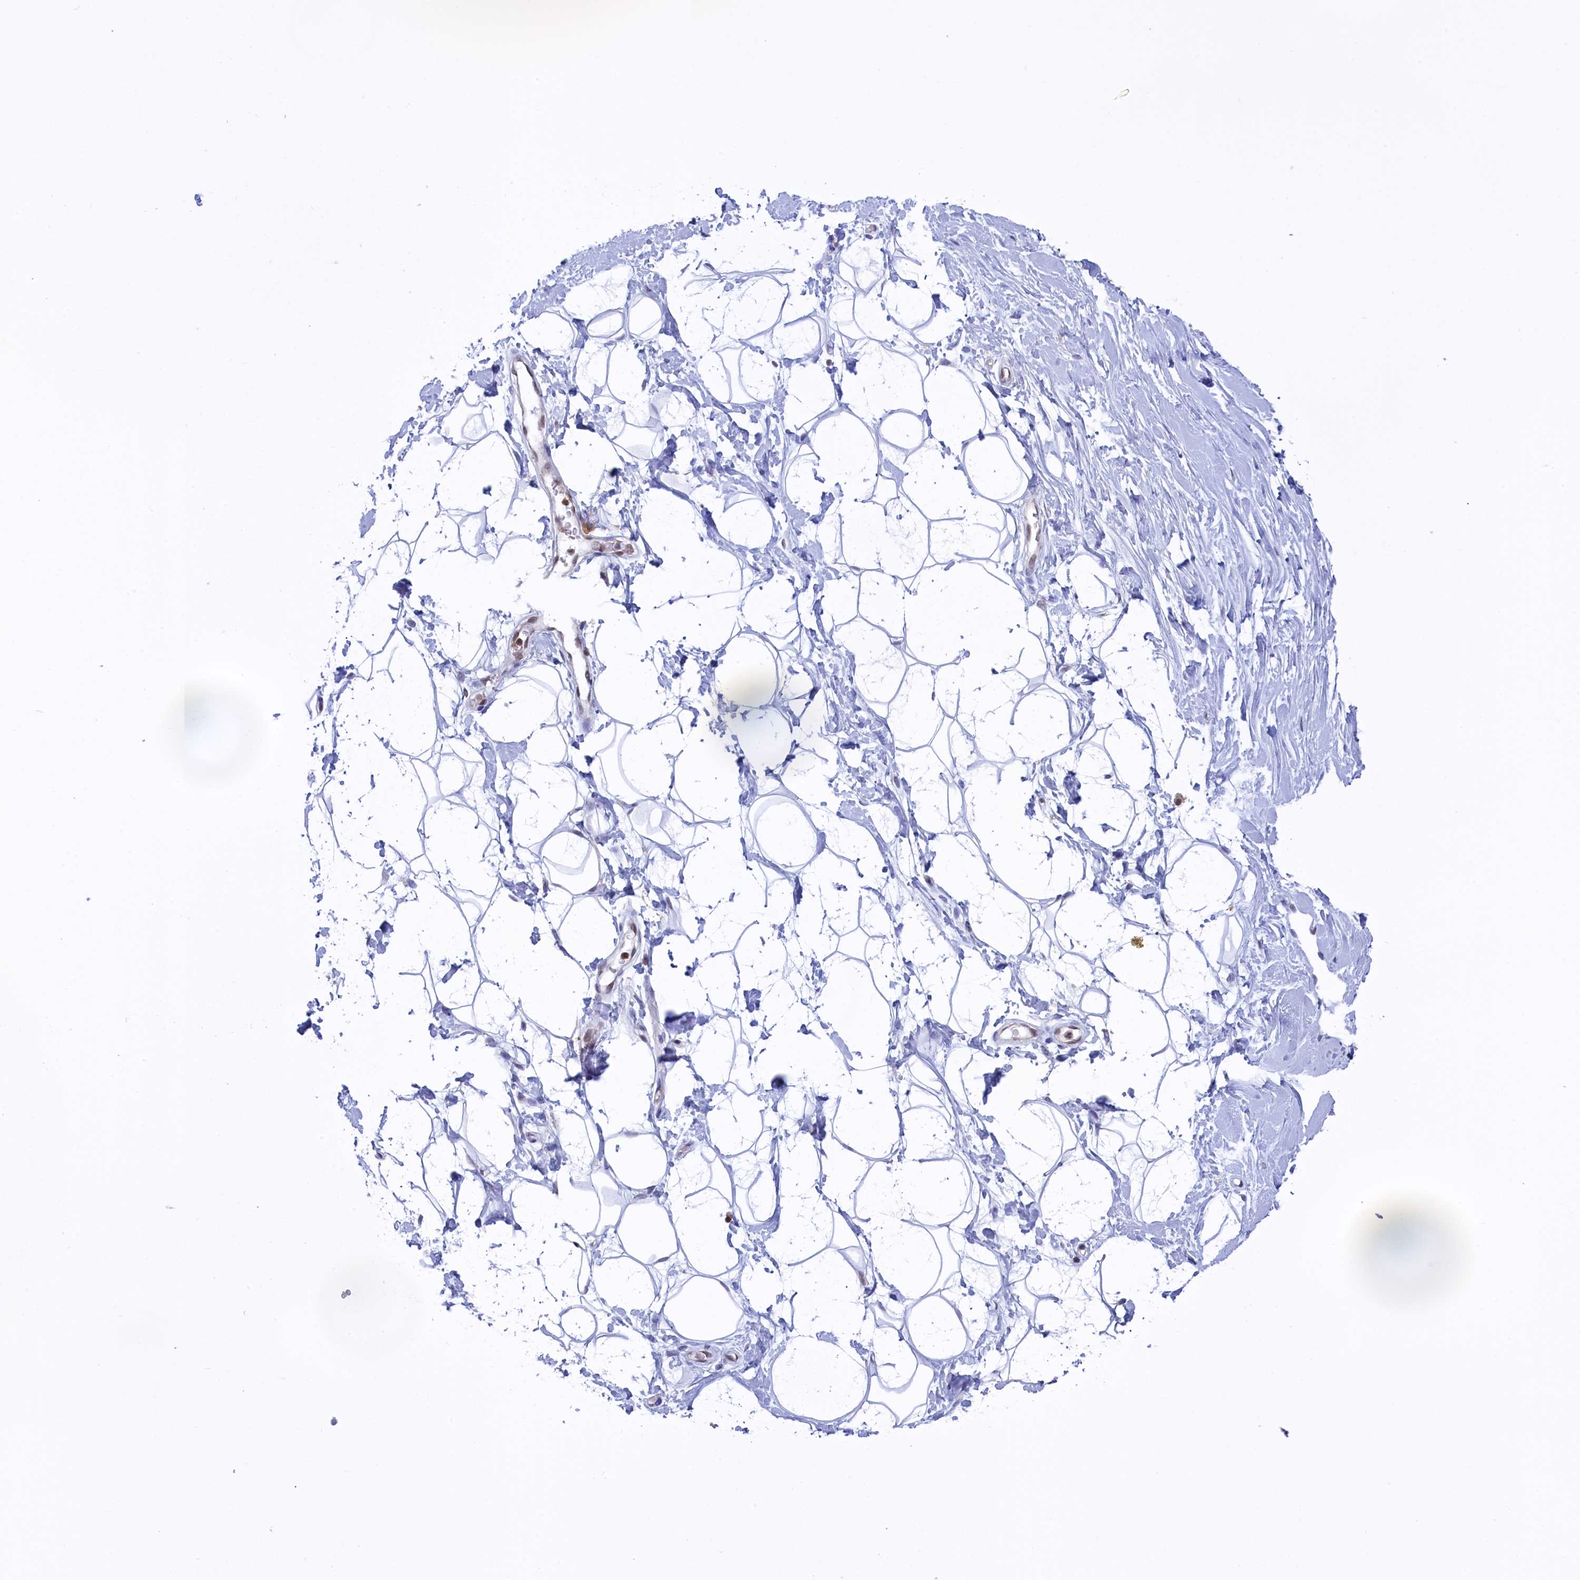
{"staining": {"intensity": "negative", "quantity": "none", "location": "none"}, "tissue": "adipose tissue", "cell_type": "Adipocytes", "image_type": "normal", "snomed": [{"axis": "morphology", "description": "Normal tissue, NOS"}, {"axis": "topography", "description": "Breast"}], "caption": "High power microscopy histopathology image of an IHC image of normal adipose tissue, revealing no significant expression in adipocytes. (DAB (3,3'-diaminobenzidine) IHC visualized using brightfield microscopy, high magnification).", "gene": "IZUMO2", "patient": {"sex": "female", "age": 26}}